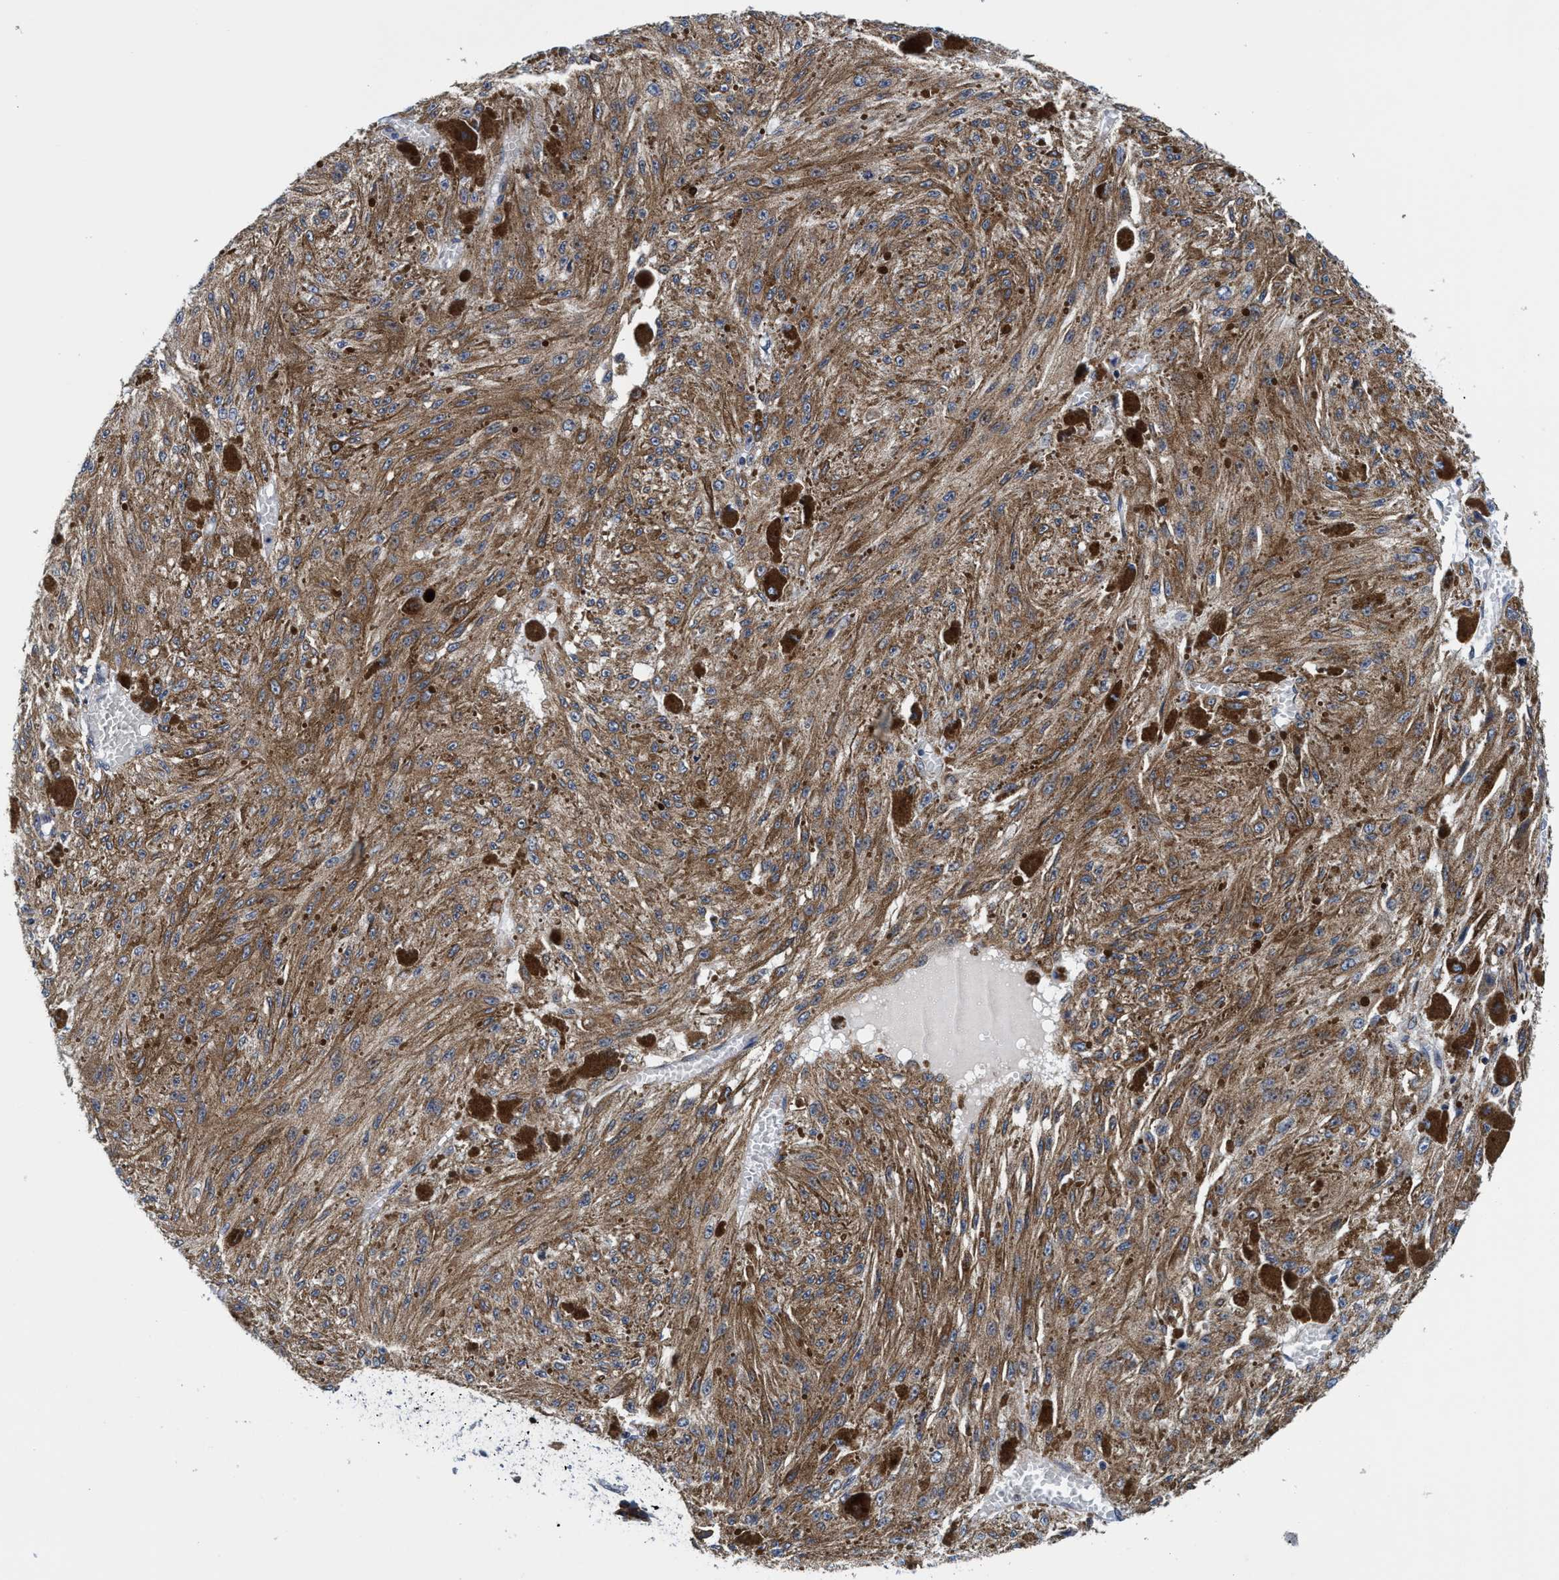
{"staining": {"intensity": "moderate", "quantity": ">75%", "location": "cytoplasmic/membranous"}, "tissue": "melanoma", "cell_type": "Tumor cells", "image_type": "cancer", "snomed": [{"axis": "morphology", "description": "Malignant melanoma, NOS"}, {"axis": "topography", "description": "Other"}], "caption": "Immunohistochemical staining of human malignant melanoma reveals moderate cytoplasmic/membranous protein staining in approximately >75% of tumor cells. Ihc stains the protein of interest in brown and the nuclei are stained blue.", "gene": "AGAP2", "patient": {"sex": "male", "age": 79}}